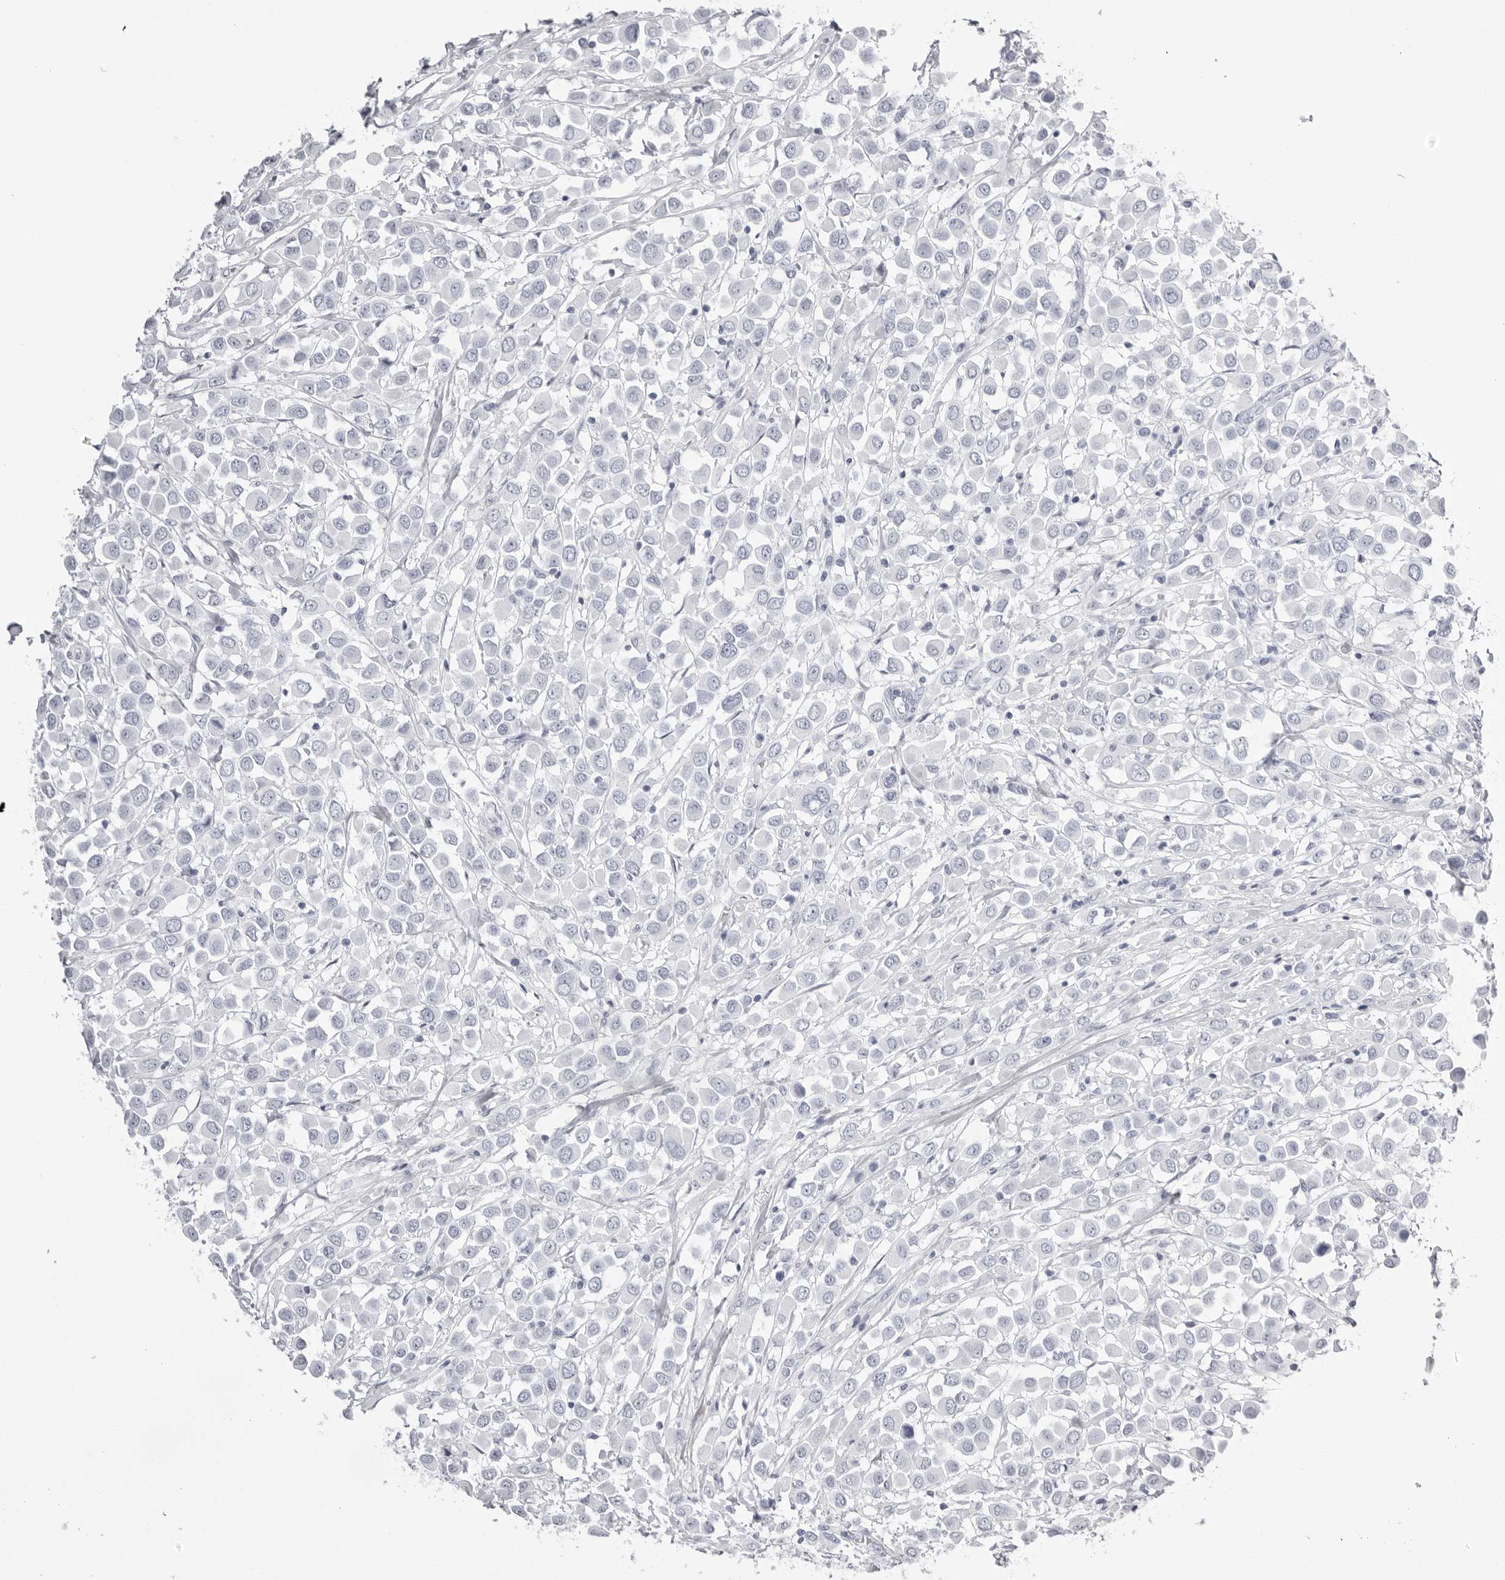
{"staining": {"intensity": "negative", "quantity": "none", "location": "none"}, "tissue": "breast cancer", "cell_type": "Tumor cells", "image_type": "cancer", "snomed": [{"axis": "morphology", "description": "Duct carcinoma"}, {"axis": "topography", "description": "Breast"}], "caption": "A micrograph of human breast invasive ductal carcinoma is negative for staining in tumor cells.", "gene": "TMOD4", "patient": {"sex": "female", "age": 61}}